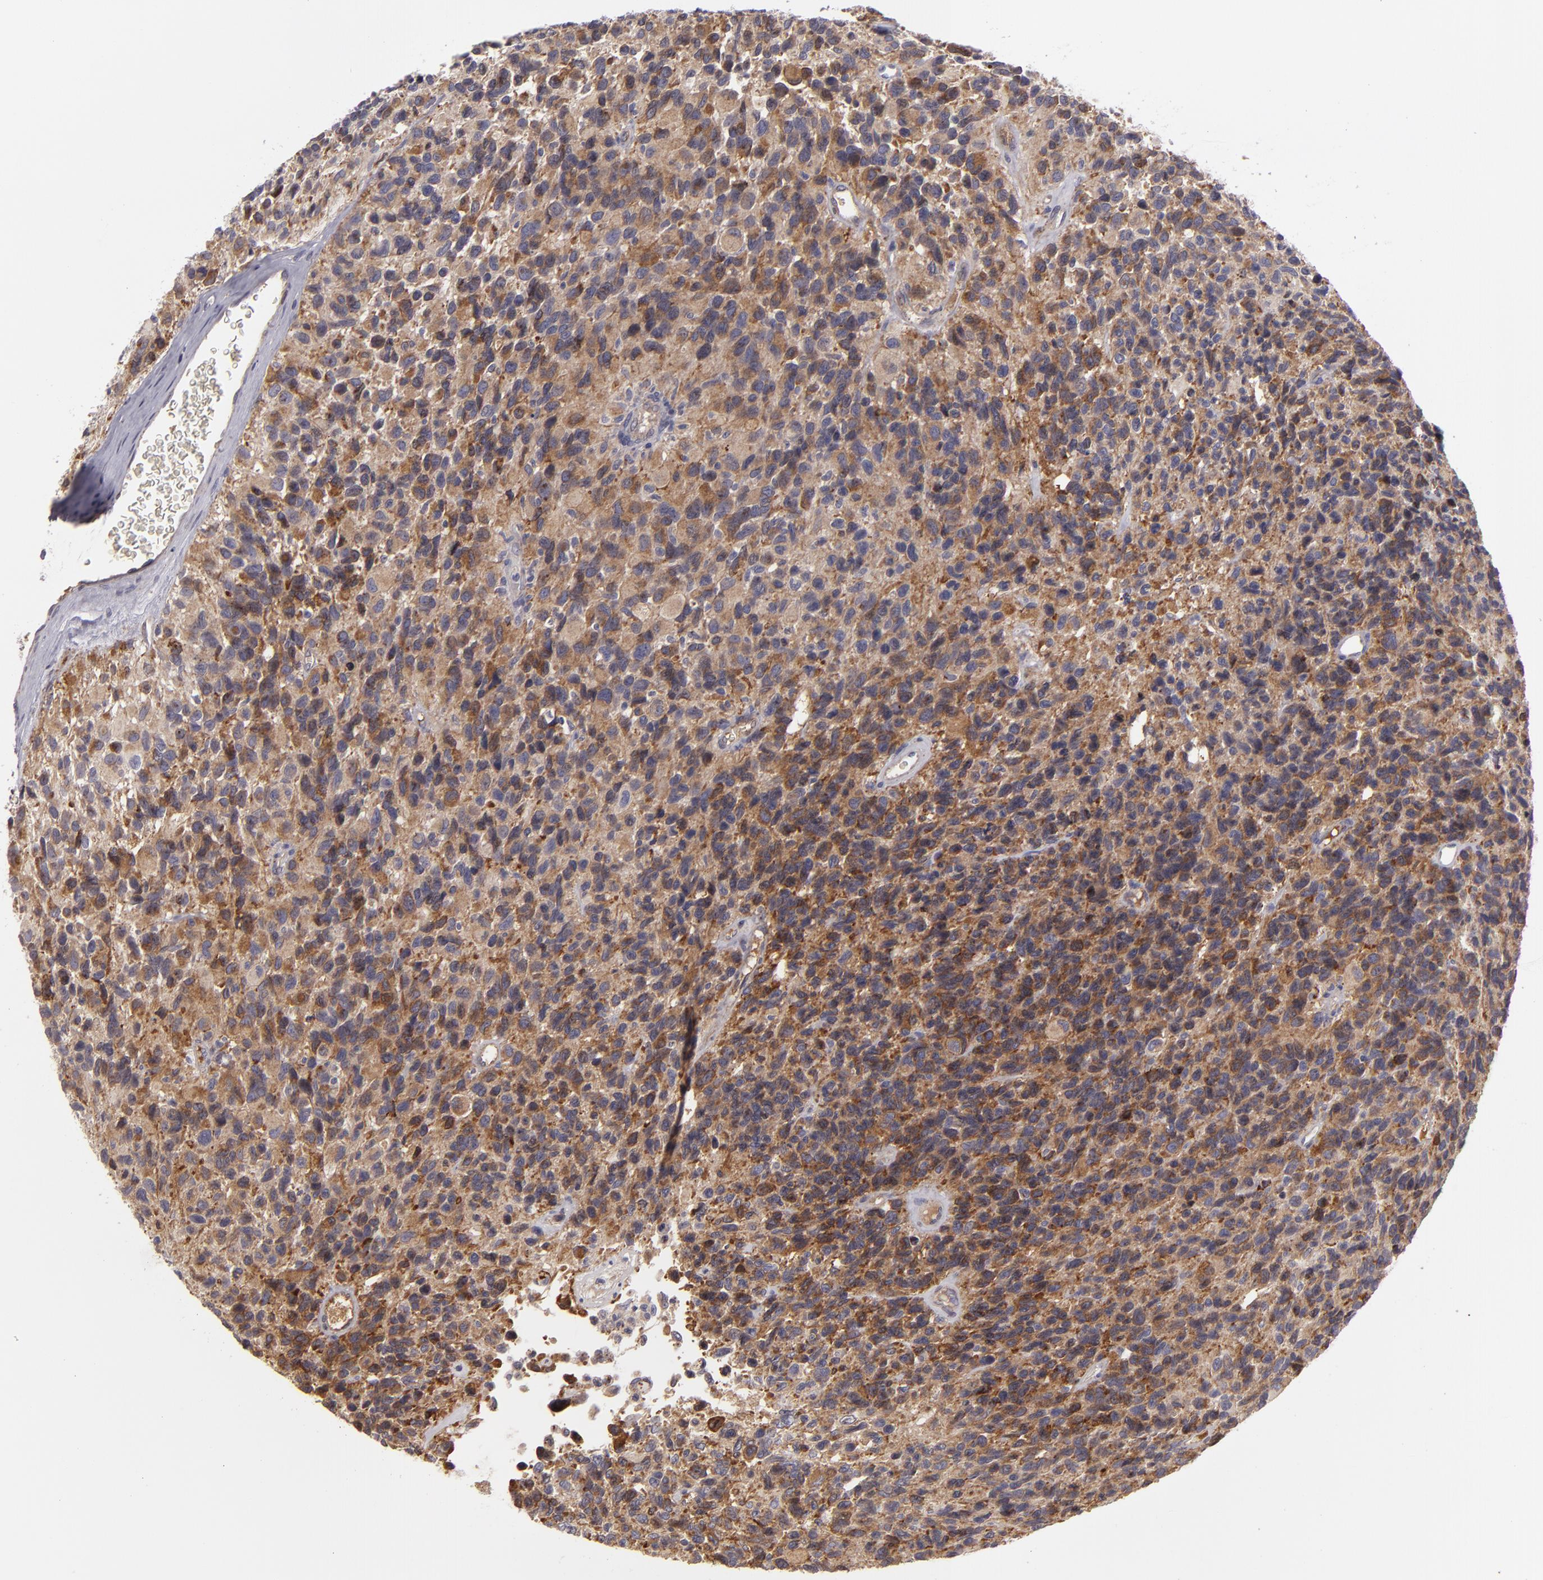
{"staining": {"intensity": "strong", "quantity": ">75%", "location": "cytoplasmic/membranous"}, "tissue": "glioma", "cell_type": "Tumor cells", "image_type": "cancer", "snomed": [{"axis": "morphology", "description": "Glioma, malignant, High grade"}, {"axis": "topography", "description": "Brain"}], "caption": "Immunohistochemical staining of human glioma exhibits strong cytoplasmic/membranous protein staining in approximately >75% of tumor cells.", "gene": "CFB", "patient": {"sex": "male", "age": 77}}